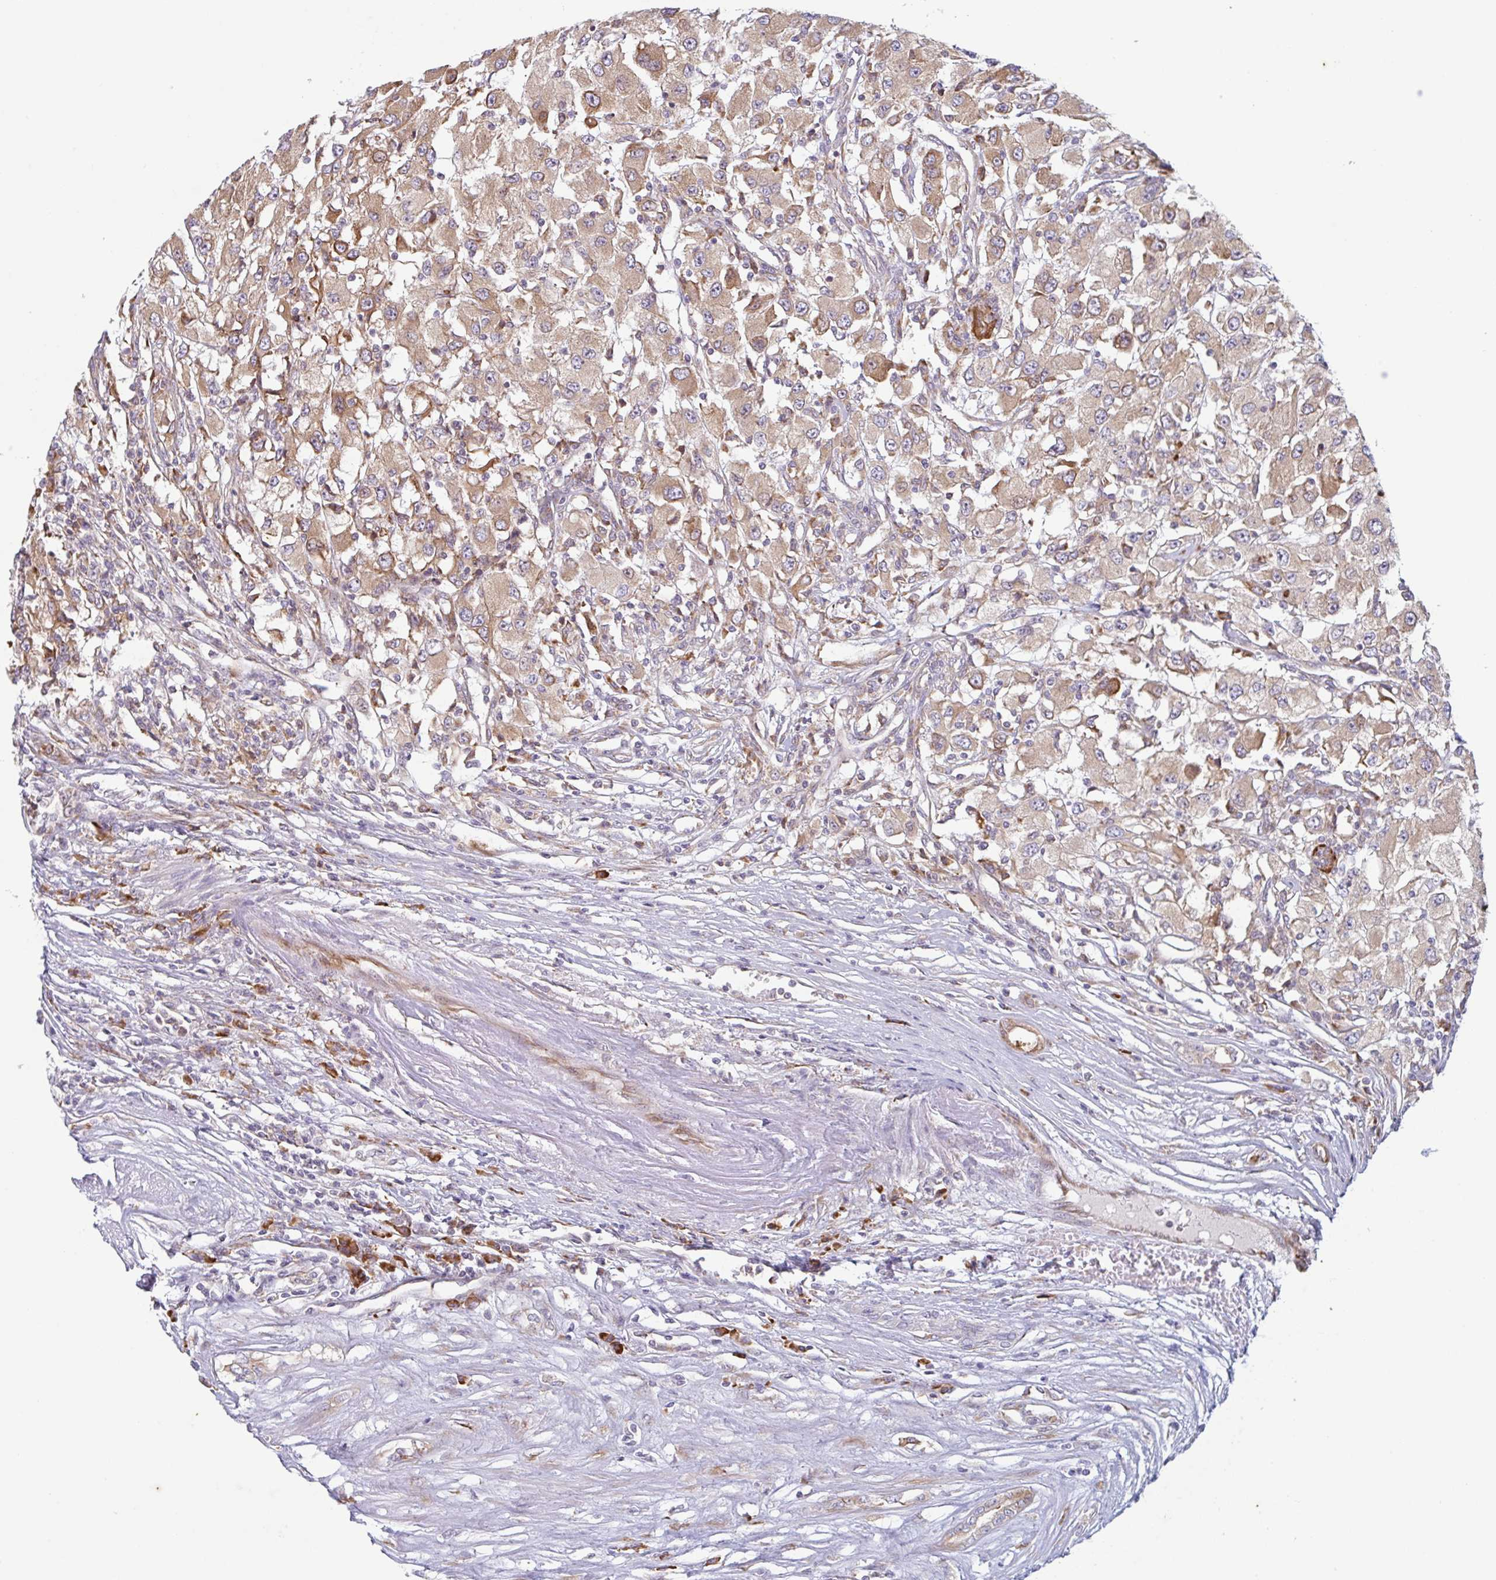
{"staining": {"intensity": "moderate", "quantity": "25%-75%", "location": "cytoplasmic/membranous"}, "tissue": "renal cancer", "cell_type": "Tumor cells", "image_type": "cancer", "snomed": [{"axis": "morphology", "description": "Adenocarcinoma, NOS"}, {"axis": "topography", "description": "Kidney"}], "caption": "Renal cancer stained with a protein marker demonstrates moderate staining in tumor cells.", "gene": "RIT1", "patient": {"sex": "female", "age": 67}}